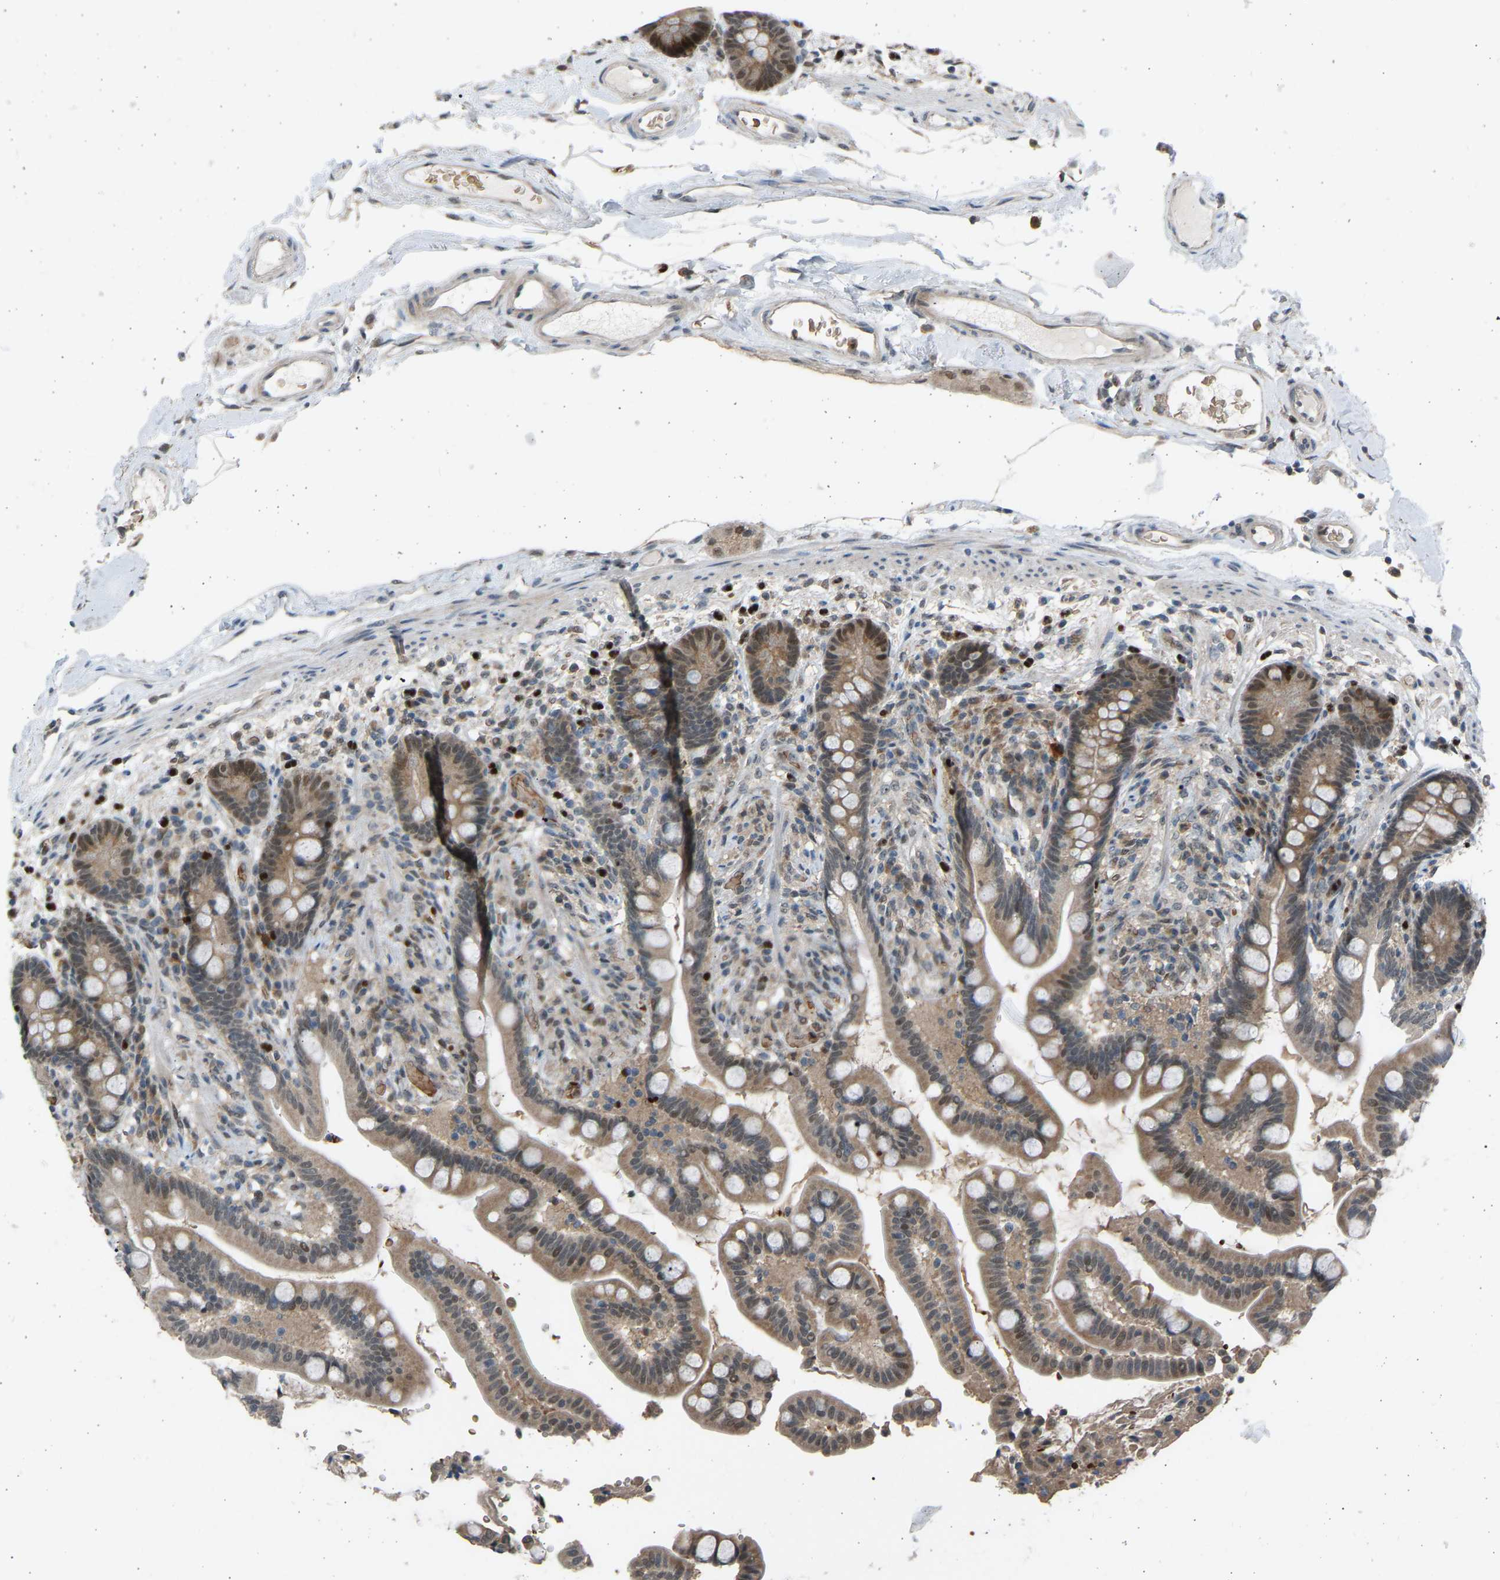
{"staining": {"intensity": "weak", "quantity": "<25%", "location": "cytoplasmic/membranous"}, "tissue": "colon", "cell_type": "Endothelial cells", "image_type": "normal", "snomed": [{"axis": "morphology", "description": "Normal tissue, NOS"}, {"axis": "topography", "description": "Colon"}], "caption": "Immunohistochemistry micrograph of unremarkable colon stained for a protein (brown), which displays no expression in endothelial cells.", "gene": "BIRC2", "patient": {"sex": "male", "age": 73}}